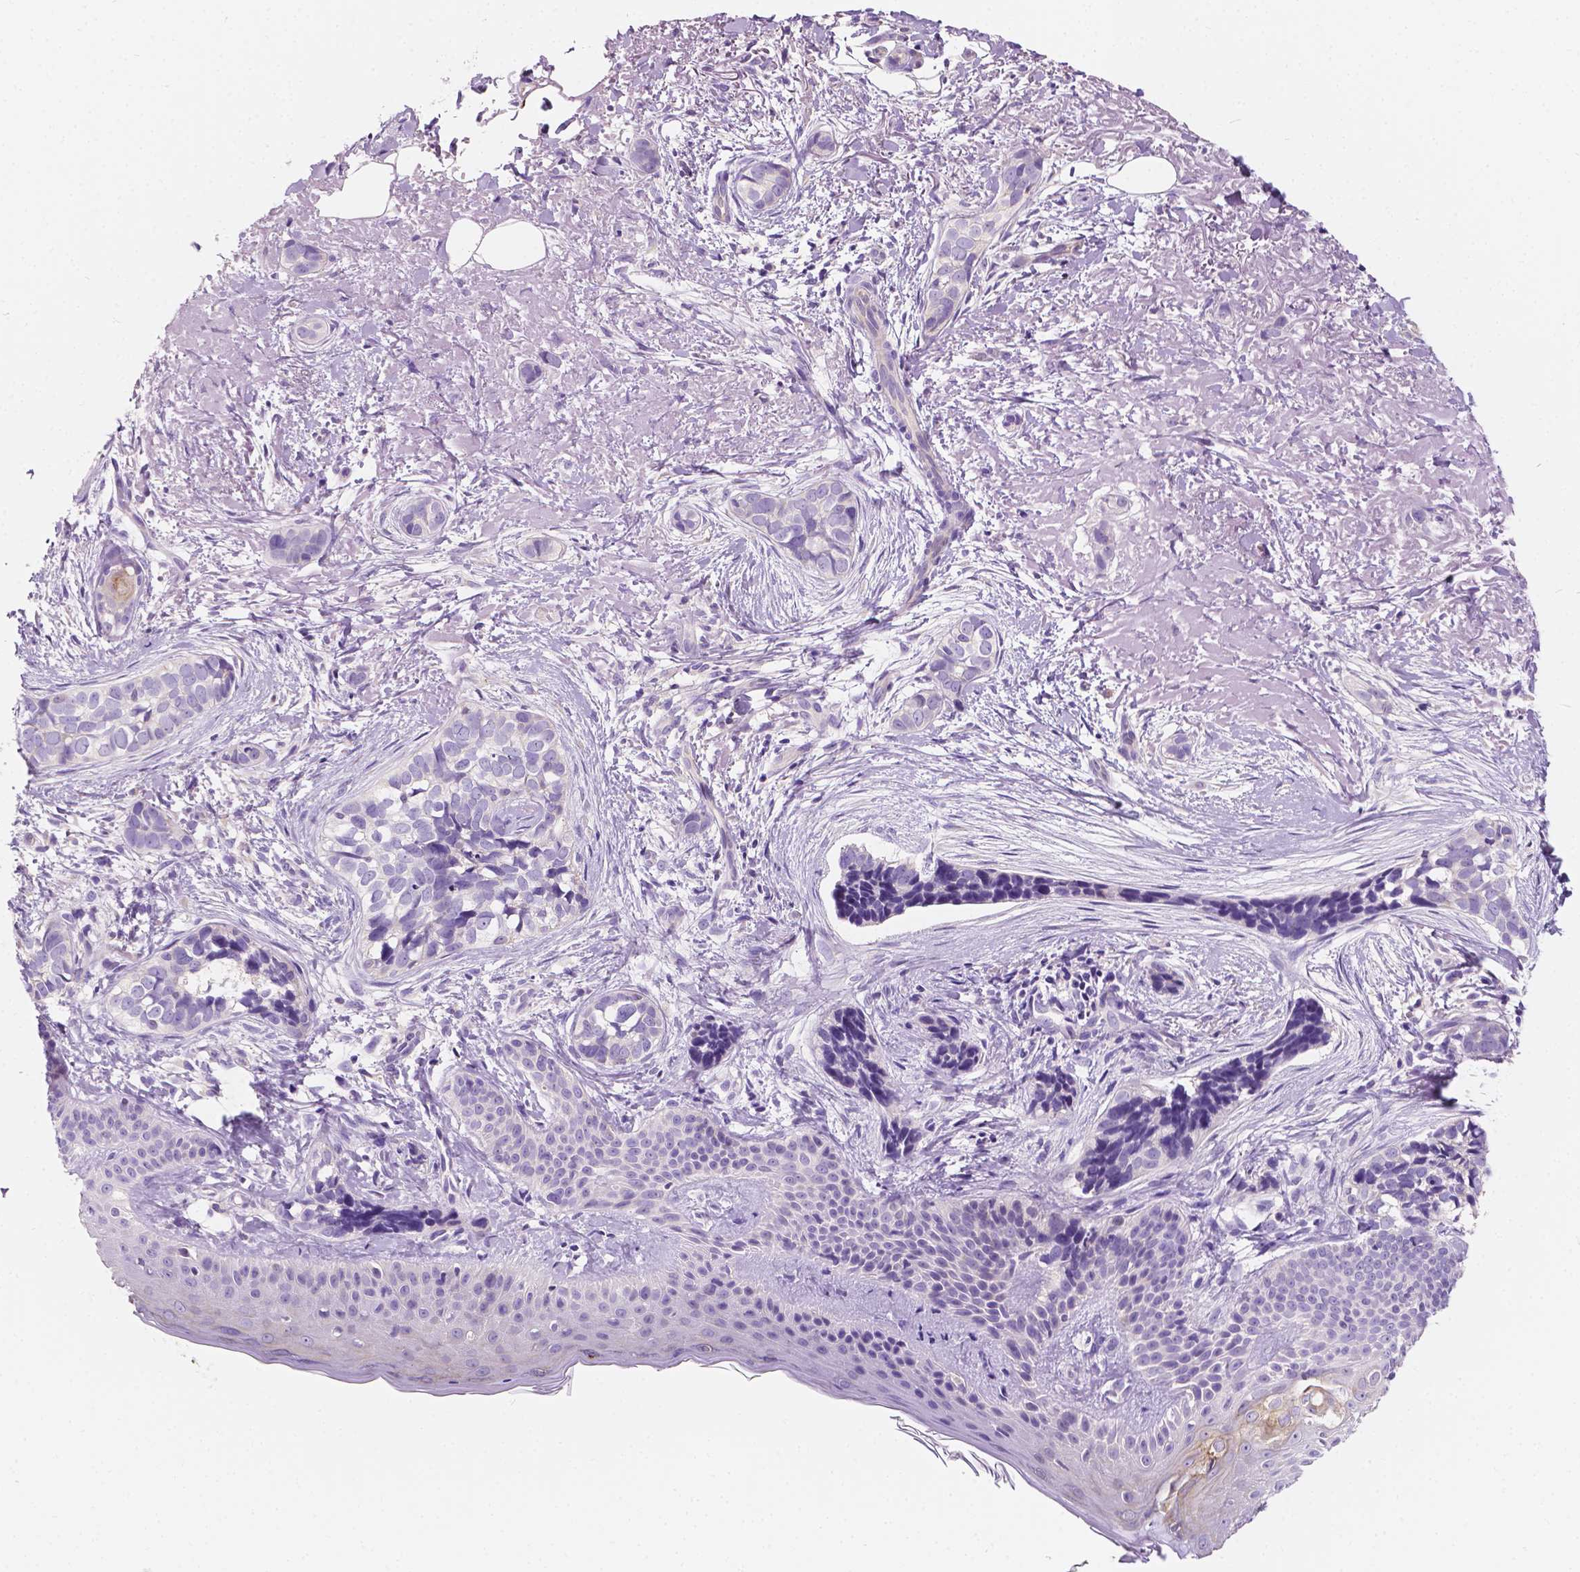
{"staining": {"intensity": "negative", "quantity": "none", "location": "none"}, "tissue": "skin cancer", "cell_type": "Tumor cells", "image_type": "cancer", "snomed": [{"axis": "morphology", "description": "Basal cell carcinoma"}, {"axis": "topography", "description": "Skin"}], "caption": "This is a photomicrograph of immunohistochemistry staining of skin cancer, which shows no expression in tumor cells.", "gene": "SIRT2", "patient": {"sex": "male", "age": 87}}